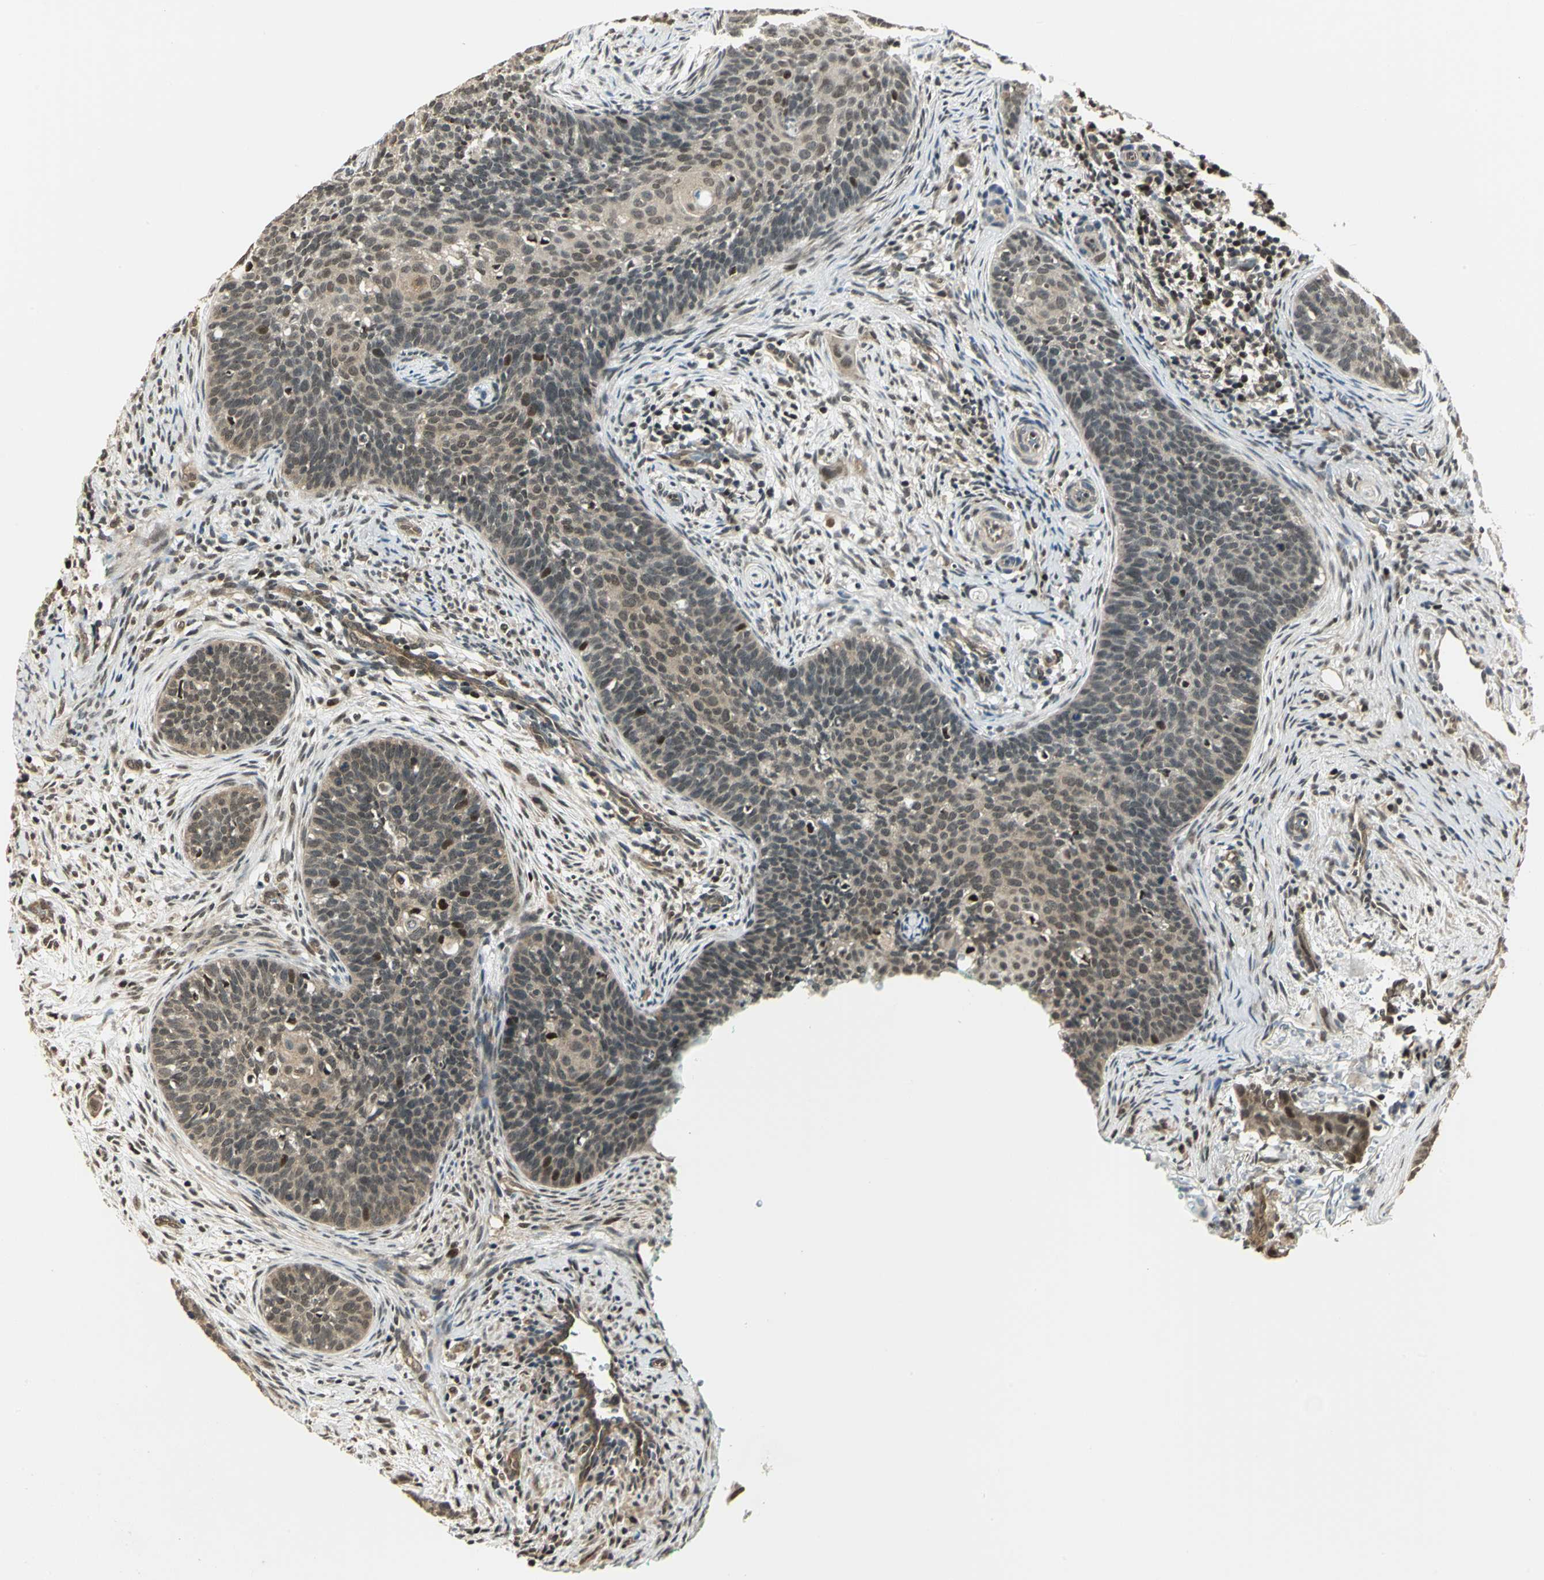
{"staining": {"intensity": "weak", "quantity": ">75%", "location": "cytoplasmic/membranous,nuclear"}, "tissue": "cervical cancer", "cell_type": "Tumor cells", "image_type": "cancer", "snomed": [{"axis": "morphology", "description": "Squamous cell carcinoma, NOS"}, {"axis": "topography", "description": "Cervix"}], "caption": "Immunohistochemical staining of human cervical squamous cell carcinoma demonstrates low levels of weak cytoplasmic/membranous and nuclear protein positivity in approximately >75% of tumor cells.", "gene": "PSMC3", "patient": {"sex": "female", "age": 33}}